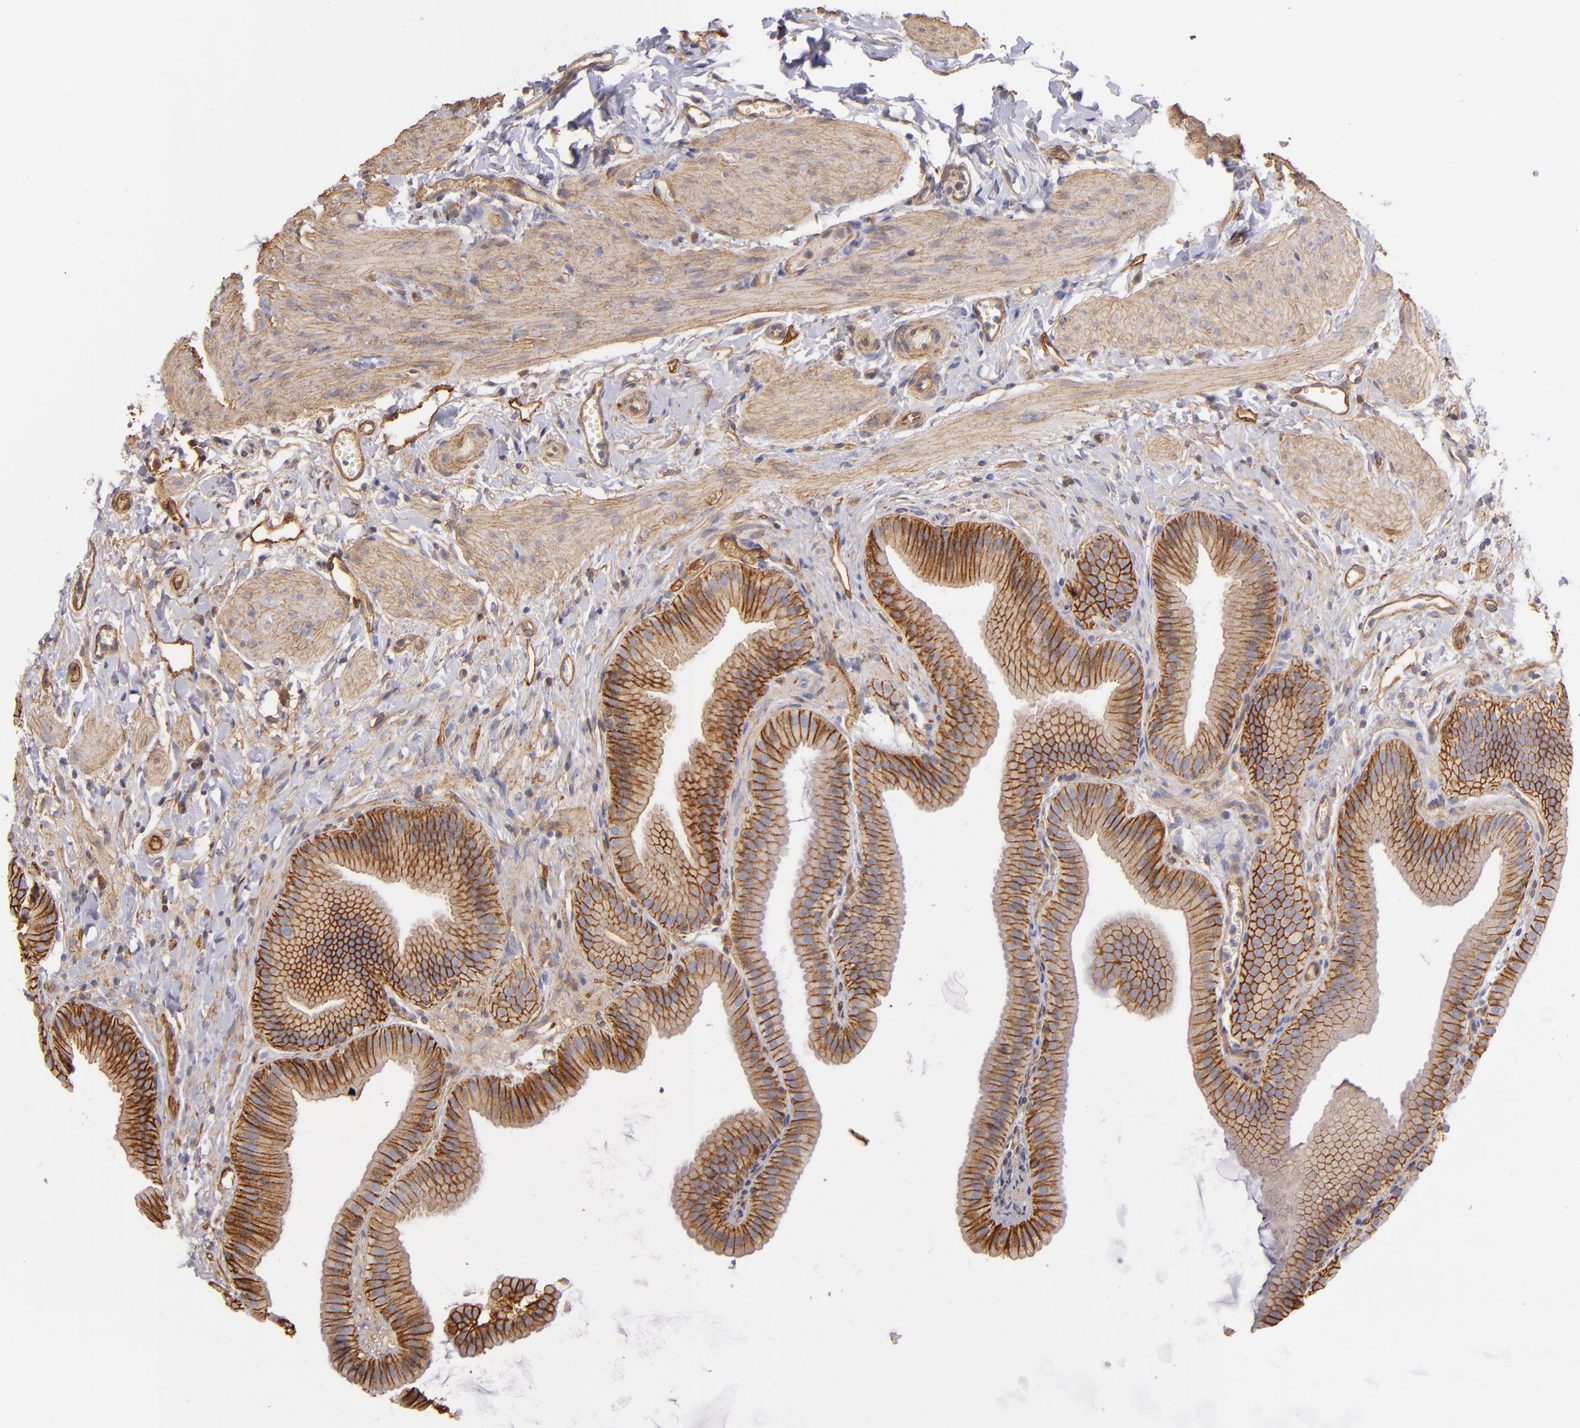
{"staining": {"intensity": "moderate", "quantity": ">75%", "location": "cytoplasmic/membranous"}, "tissue": "gallbladder", "cell_type": "Glandular cells", "image_type": "normal", "snomed": [{"axis": "morphology", "description": "Normal tissue, NOS"}, {"axis": "topography", "description": "Gallbladder"}], "caption": "Gallbladder stained with DAB (3,3'-diaminobenzidine) immunohistochemistry reveals medium levels of moderate cytoplasmic/membranous positivity in approximately >75% of glandular cells.", "gene": "CD151", "patient": {"sex": "female", "age": 63}}